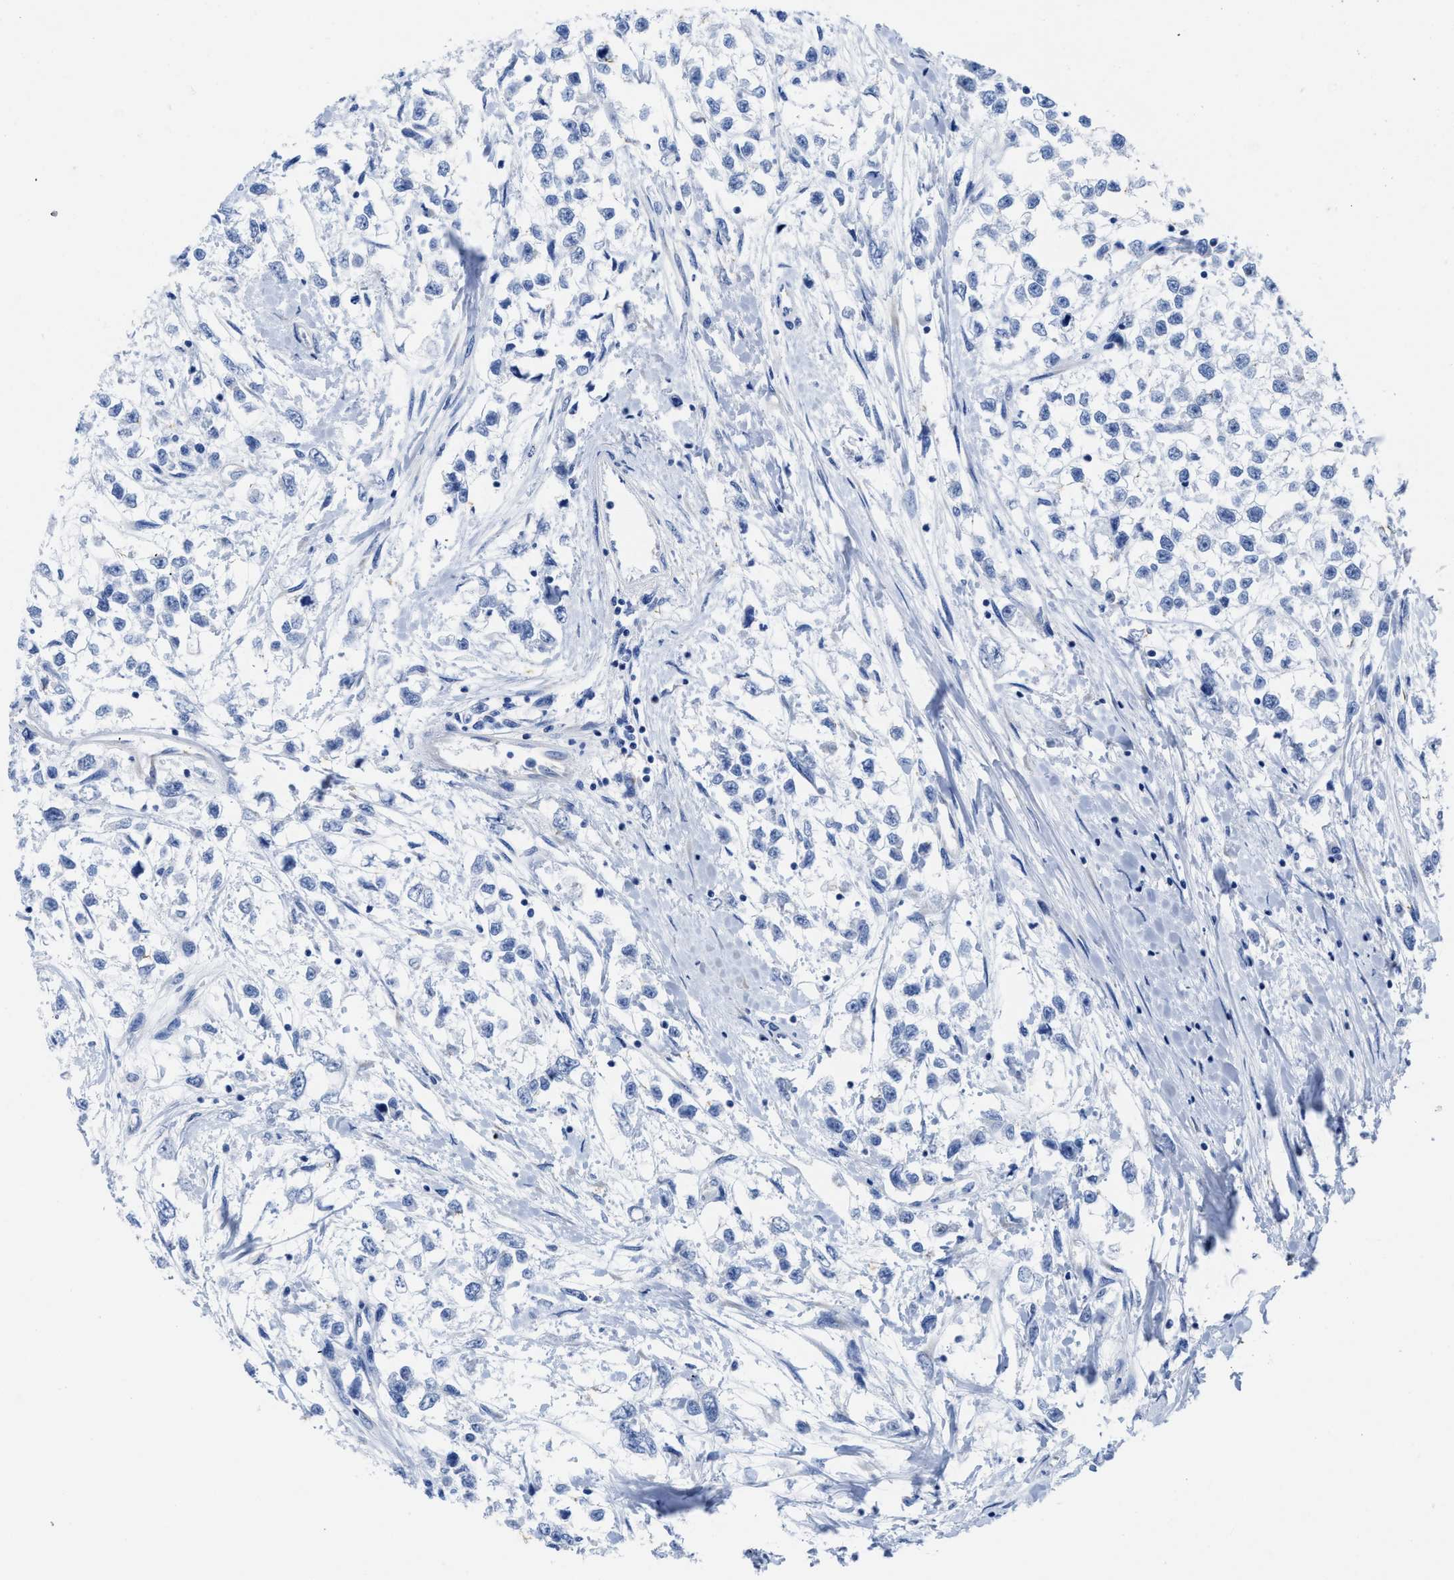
{"staining": {"intensity": "negative", "quantity": "none", "location": "none"}, "tissue": "testis cancer", "cell_type": "Tumor cells", "image_type": "cancer", "snomed": [{"axis": "morphology", "description": "Seminoma, NOS"}, {"axis": "morphology", "description": "Carcinoma, Embryonal, NOS"}, {"axis": "topography", "description": "Testis"}], "caption": "An image of embryonal carcinoma (testis) stained for a protein shows no brown staining in tumor cells.", "gene": "HOOK1", "patient": {"sex": "male", "age": 51}}